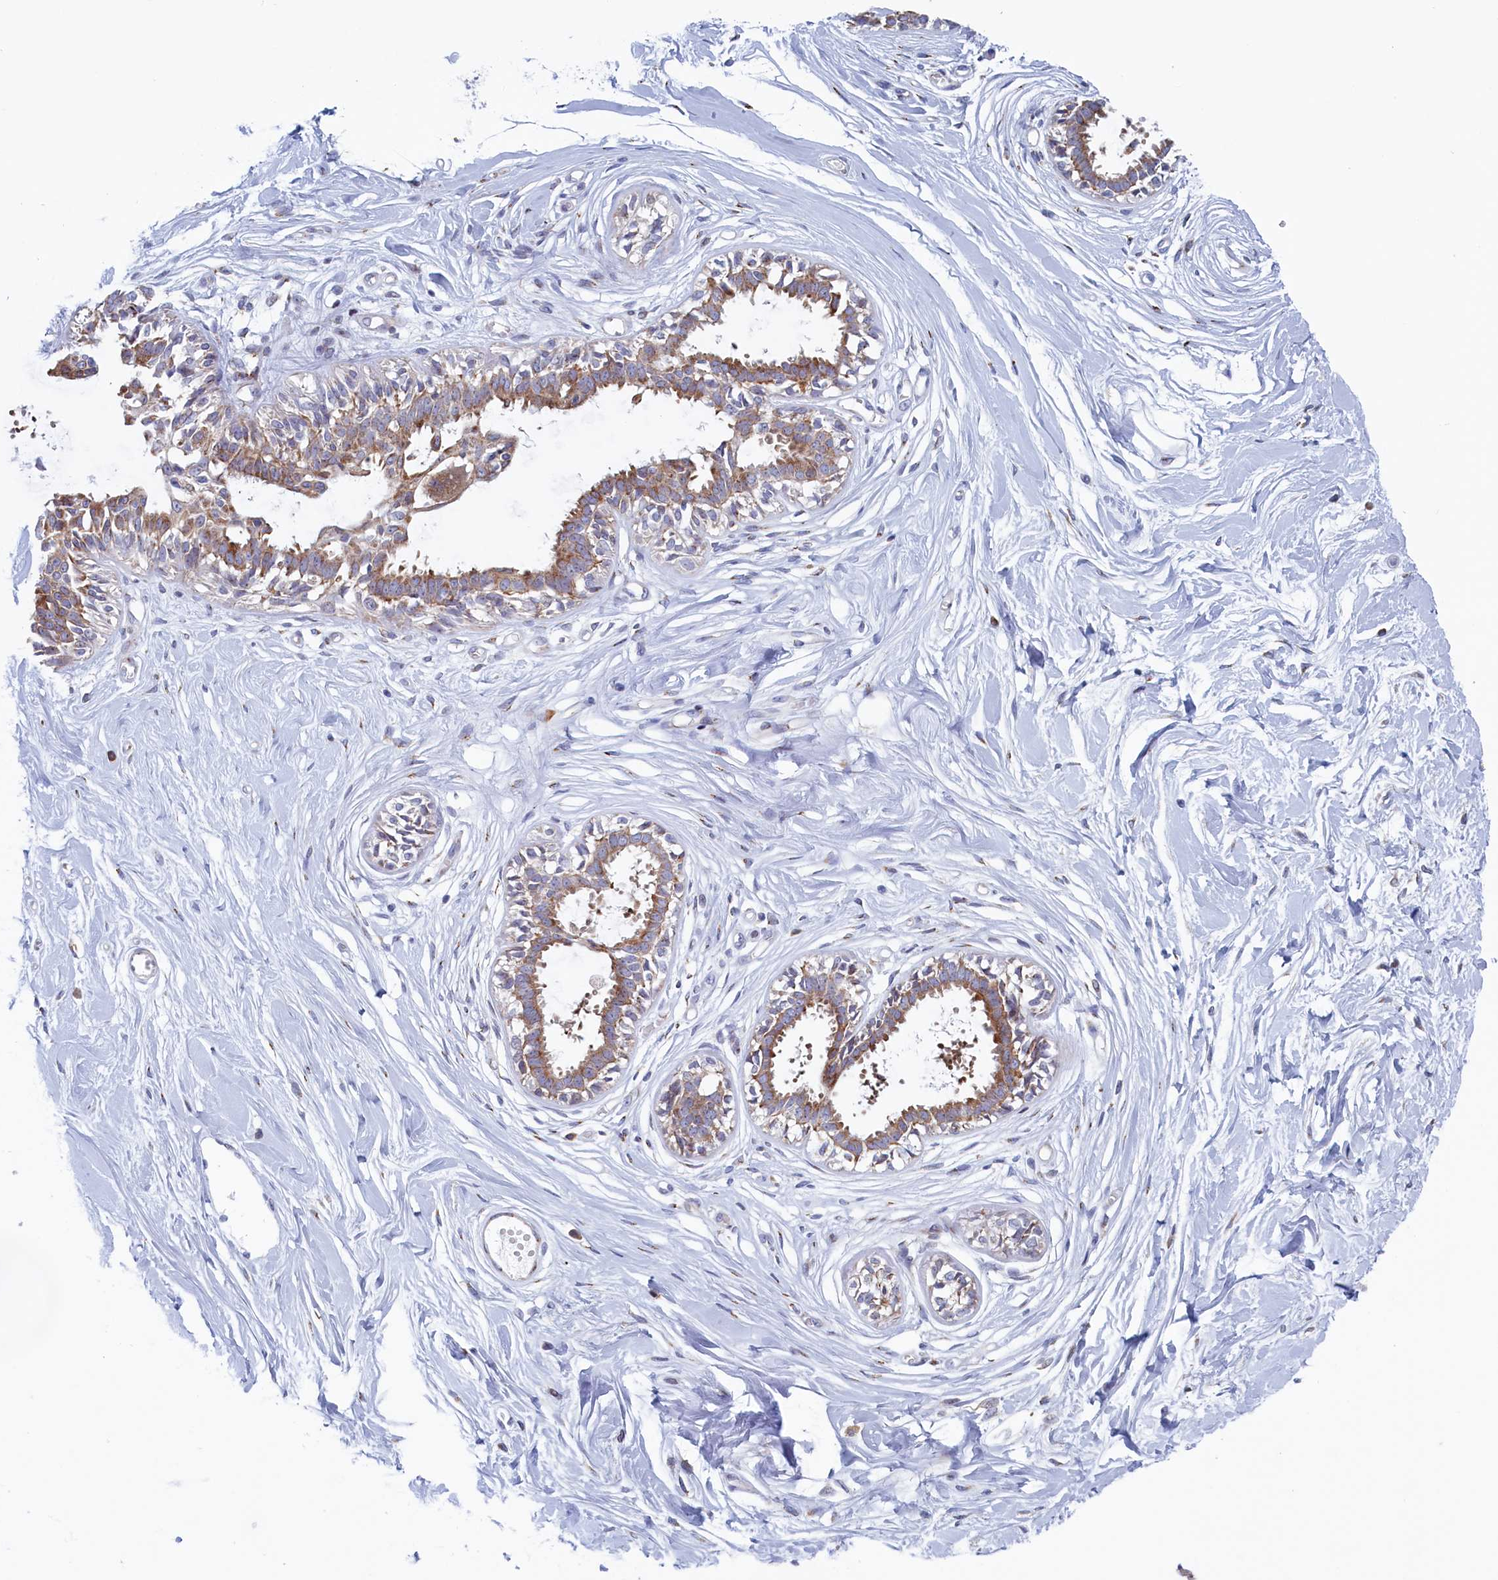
{"staining": {"intensity": "negative", "quantity": "none", "location": "none"}, "tissue": "breast", "cell_type": "Adipocytes", "image_type": "normal", "snomed": [{"axis": "morphology", "description": "Normal tissue, NOS"}, {"axis": "topography", "description": "Breast"}], "caption": "An immunohistochemistry image of benign breast is shown. There is no staining in adipocytes of breast.", "gene": "MTFMT", "patient": {"sex": "female", "age": 45}}